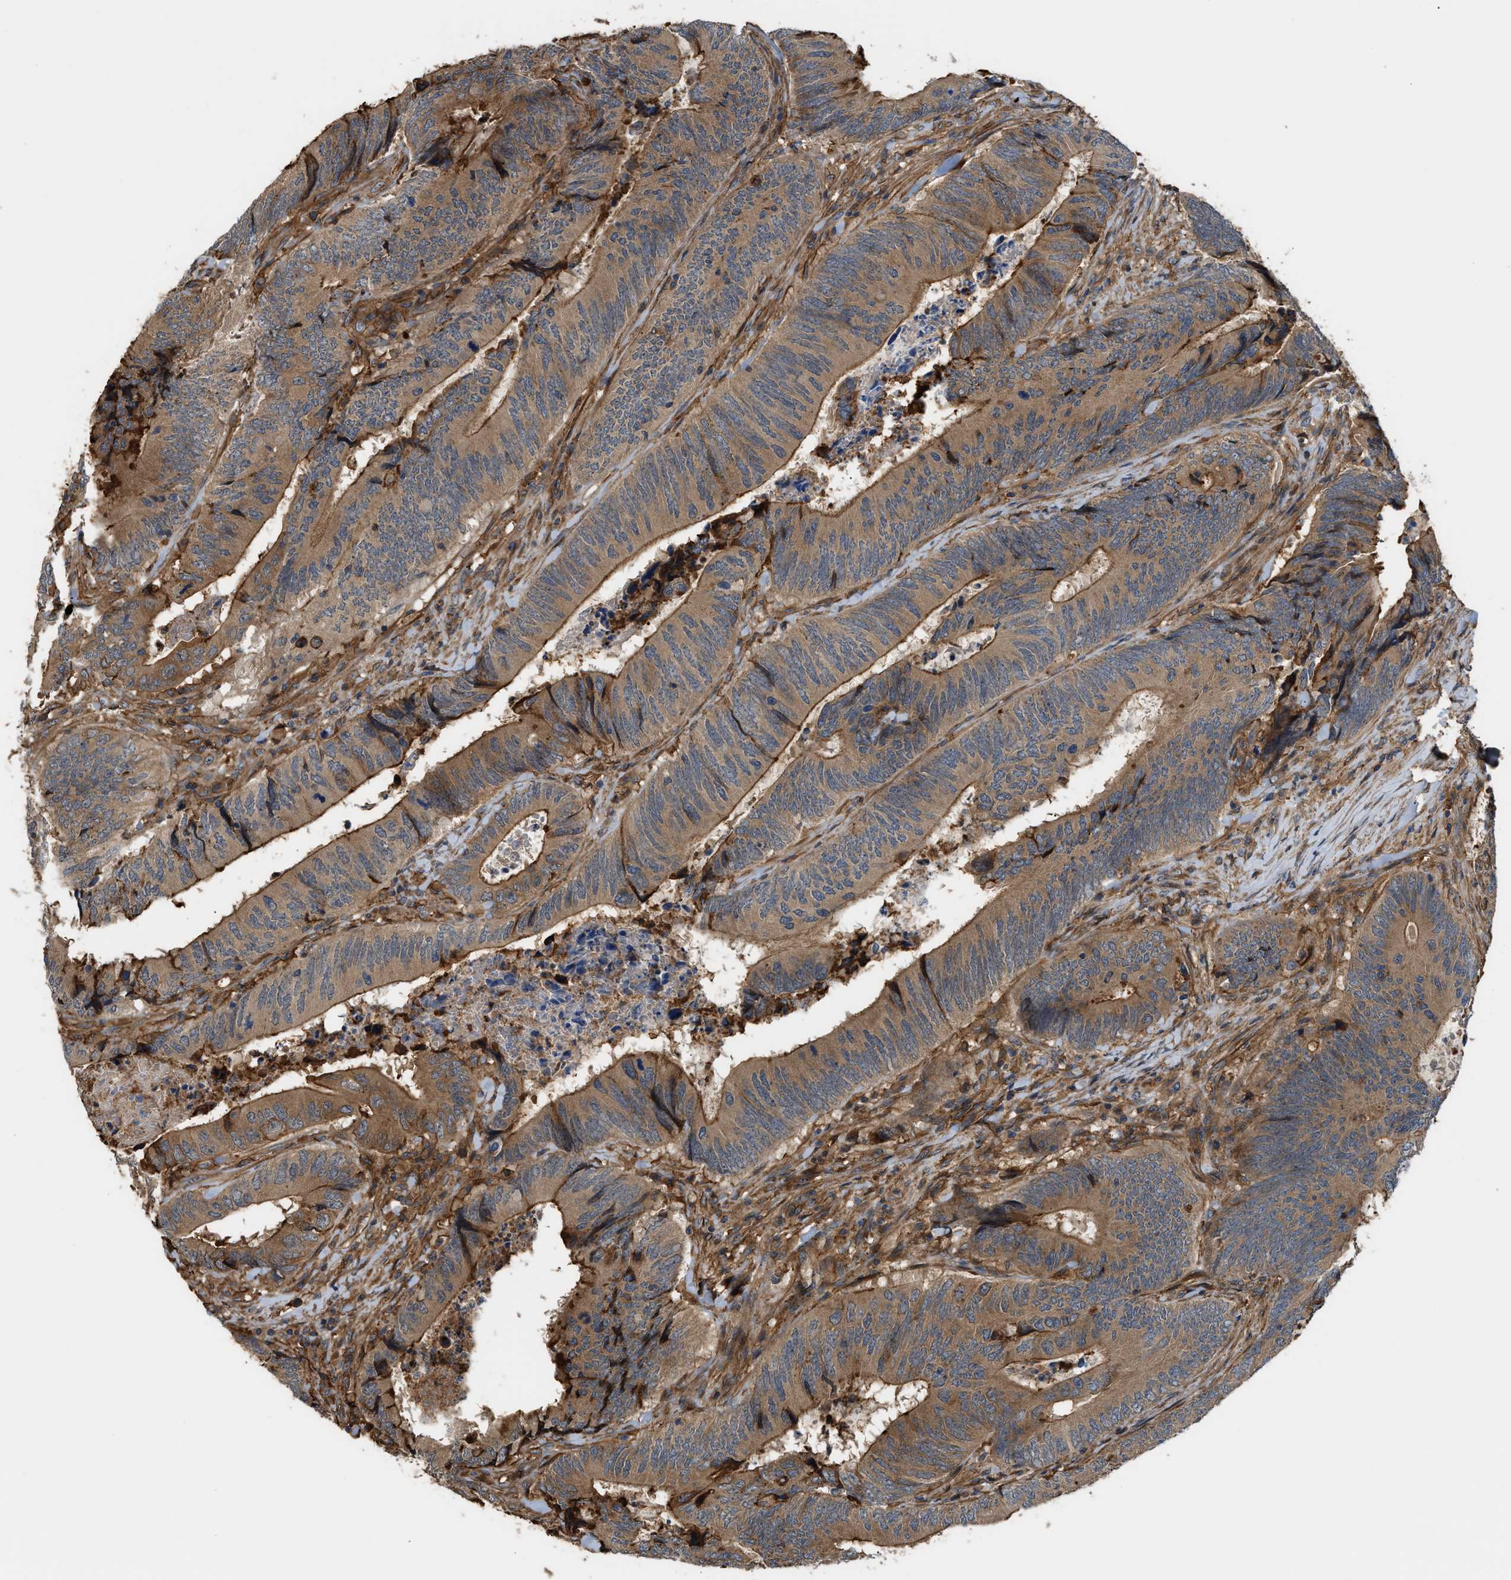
{"staining": {"intensity": "strong", "quantity": ">75%", "location": "cytoplasmic/membranous"}, "tissue": "colorectal cancer", "cell_type": "Tumor cells", "image_type": "cancer", "snomed": [{"axis": "morphology", "description": "Normal tissue, NOS"}, {"axis": "morphology", "description": "Adenocarcinoma, NOS"}, {"axis": "topography", "description": "Colon"}], "caption": "Brown immunohistochemical staining in colorectal adenocarcinoma reveals strong cytoplasmic/membranous staining in about >75% of tumor cells. The staining was performed using DAB to visualize the protein expression in brown, while the nuclei were stained in blue with hematoxylin (Magnification: 20x).", "gene": "DDHD2", "patient": {"sex": "male", "age": 56}}